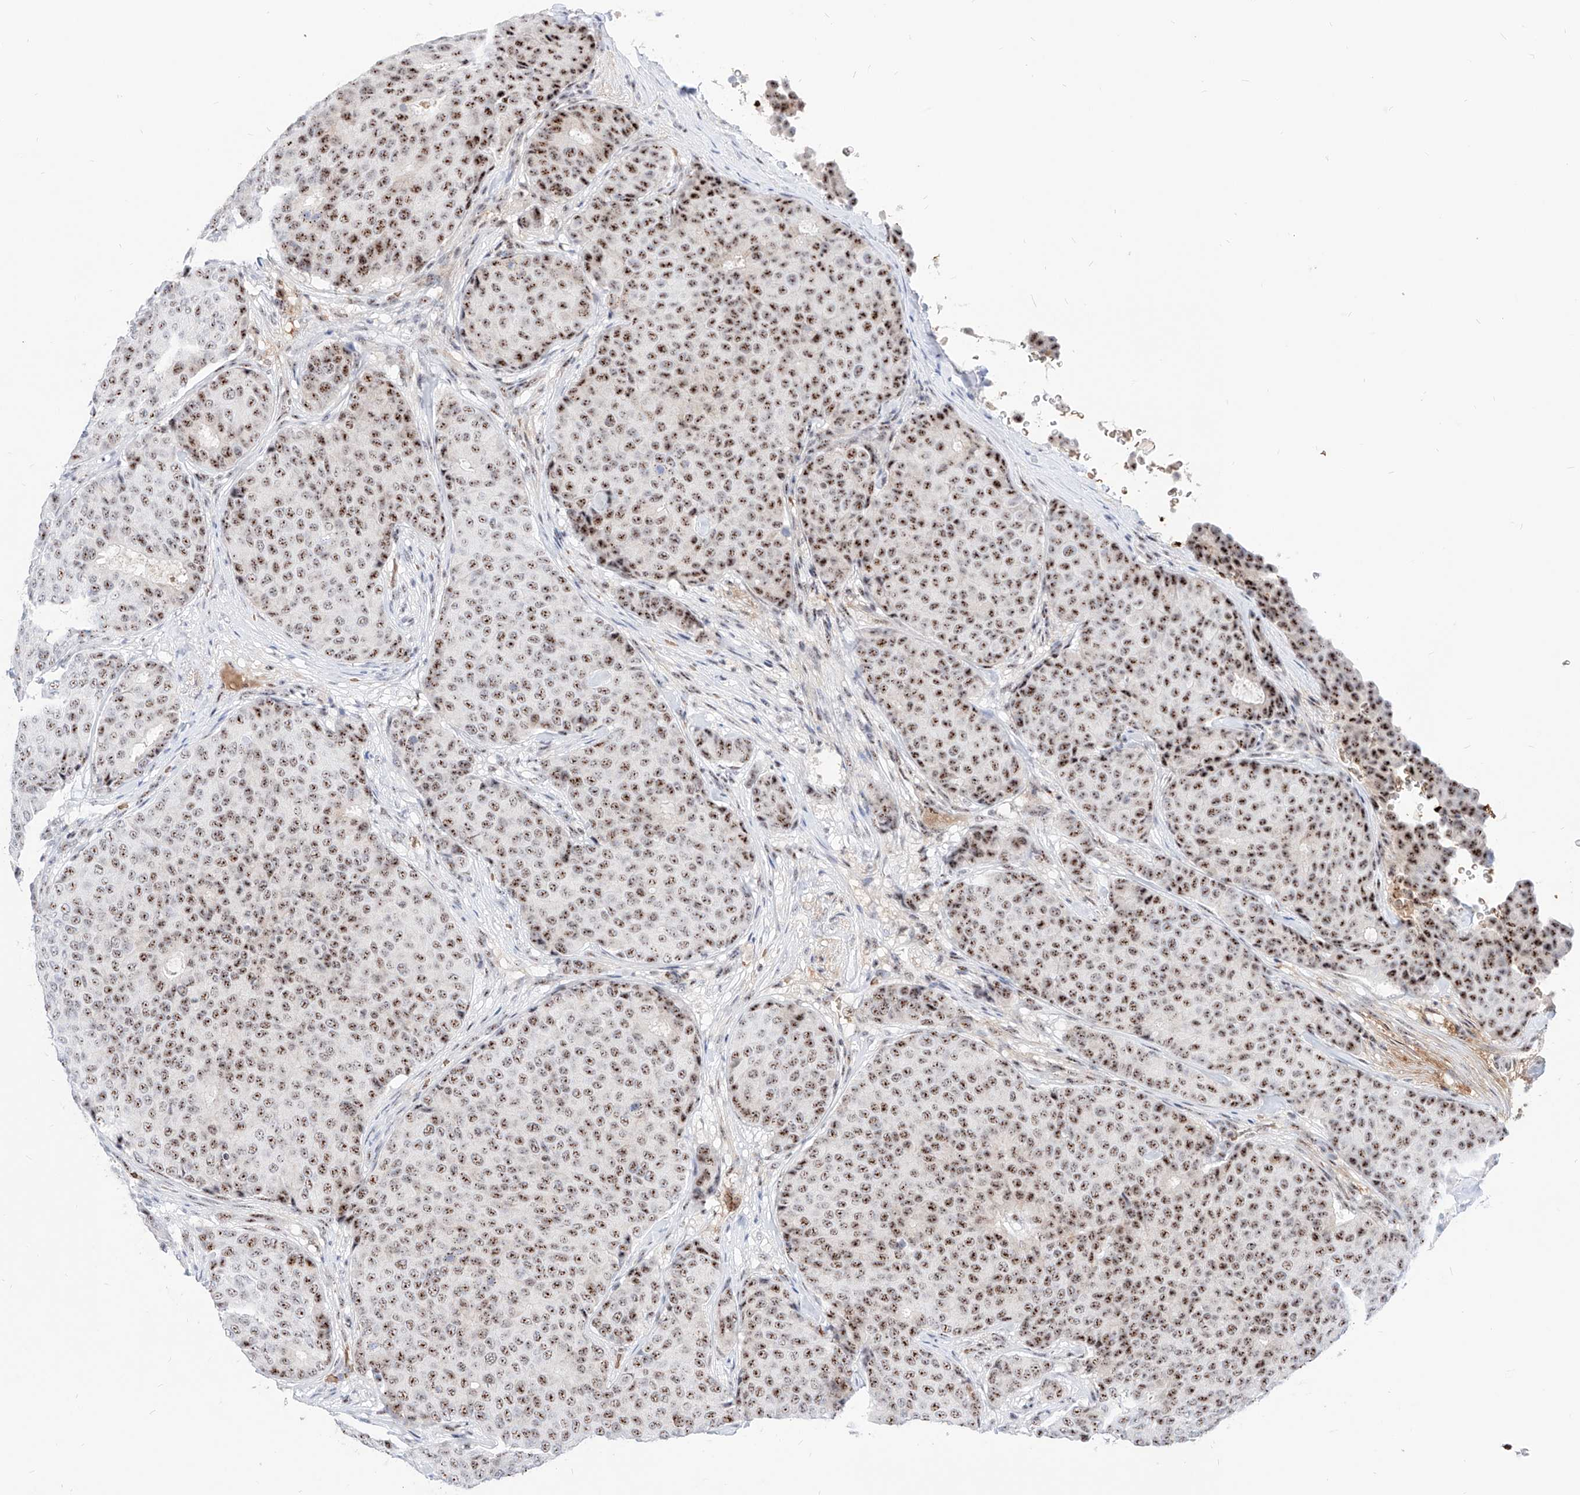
{"staining": {"intensity": "moderate", "quantity": ">75%", "location": "nuclear"}, "tissue": "breast cancer", "cell_type": "Tumor cells", "image_type": "cancer", "snomed": [{"axis": "morphology", "description": "Duct carcinoma"}, {"axis": "topography", "description": "Breast"}], "caption": "The histopathology image exhibits immunohistochemical staining of intraductal carcinoma (breast). There is moderate nuclear expression is appreciated in about >75% of tumor cells.", "gene": "ZFP42", "patient": {"sex": "female", "age": 75}}